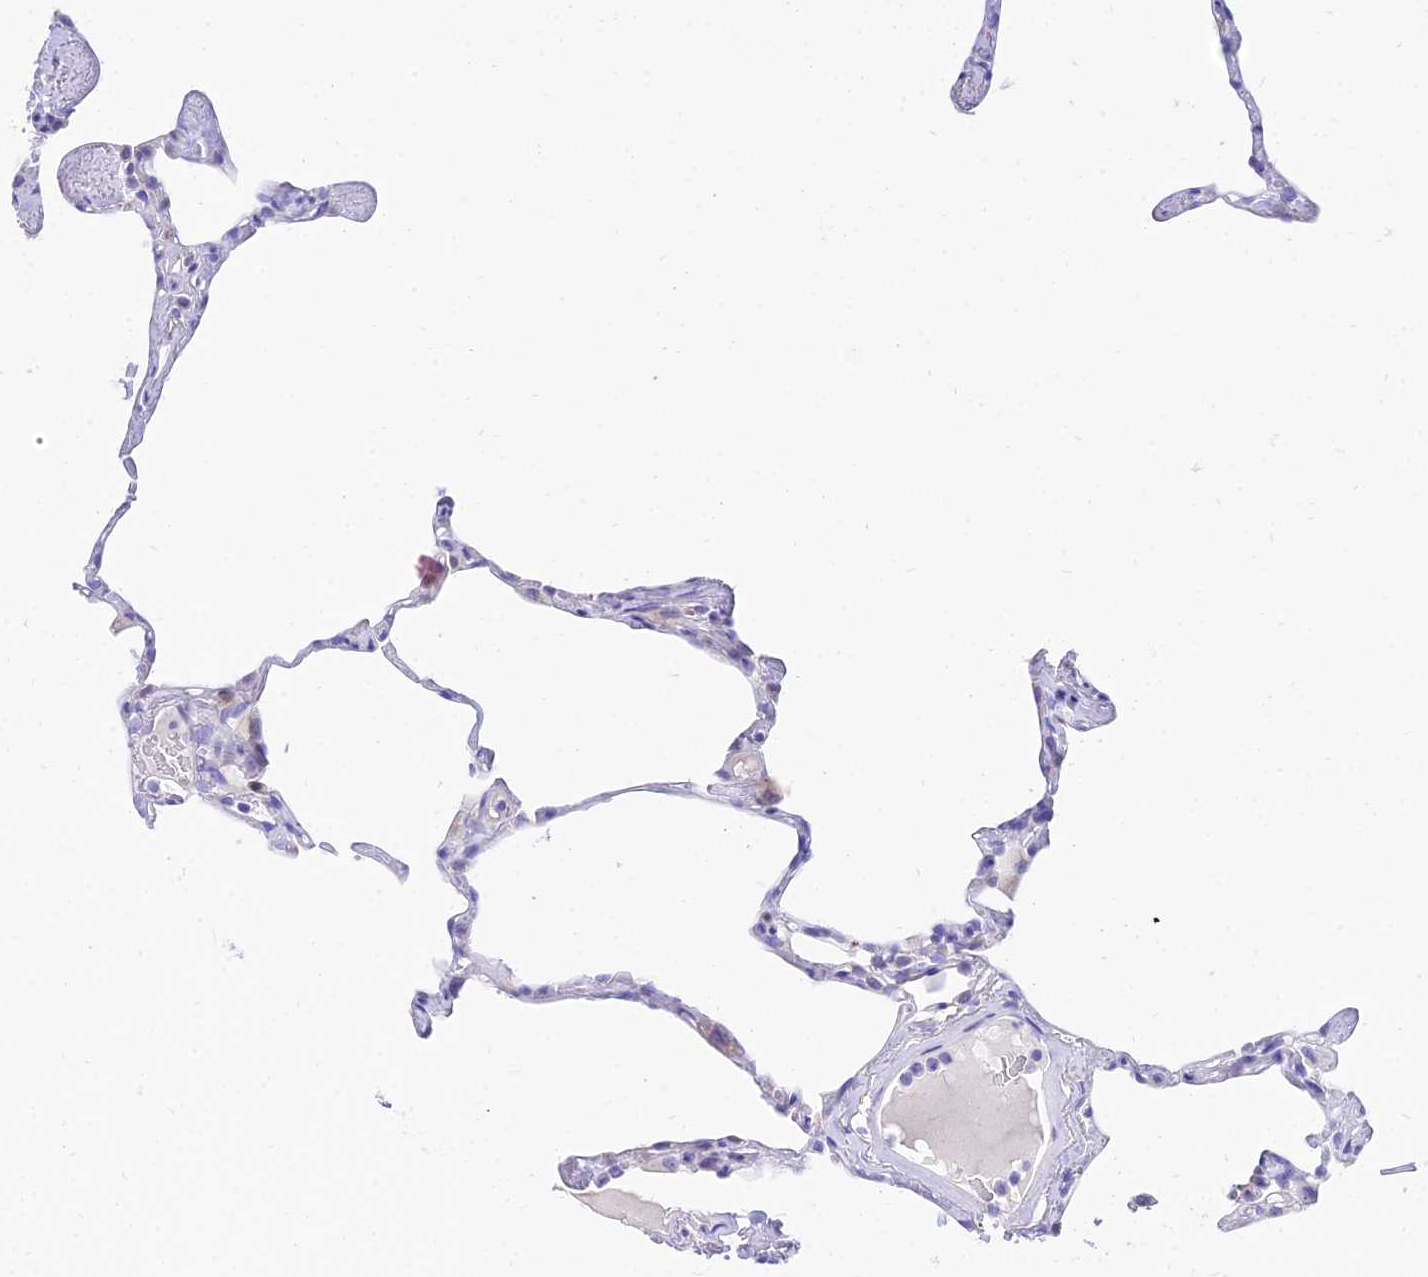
{"staining": {"intensity": "negative", "quantity": "none", "location": "none"}, "tissue": "lung", "cell_type": "Alveolar cells", "image_type": "normal", "snomed": [{"axis": "morphology", "description": "Normal tissue, NOS"}, {"axis": "topography", "description": "Lung"}], "caption": "Immunohistochemistry (IHC) micrograph of unremarkable lung: human lung stained with DAB (3,3'-diaminobenzidine) shows no significant protein expression in alveolar cells.", "gene": "TAC3", "patient": {"sex": "male", "age": 65}}